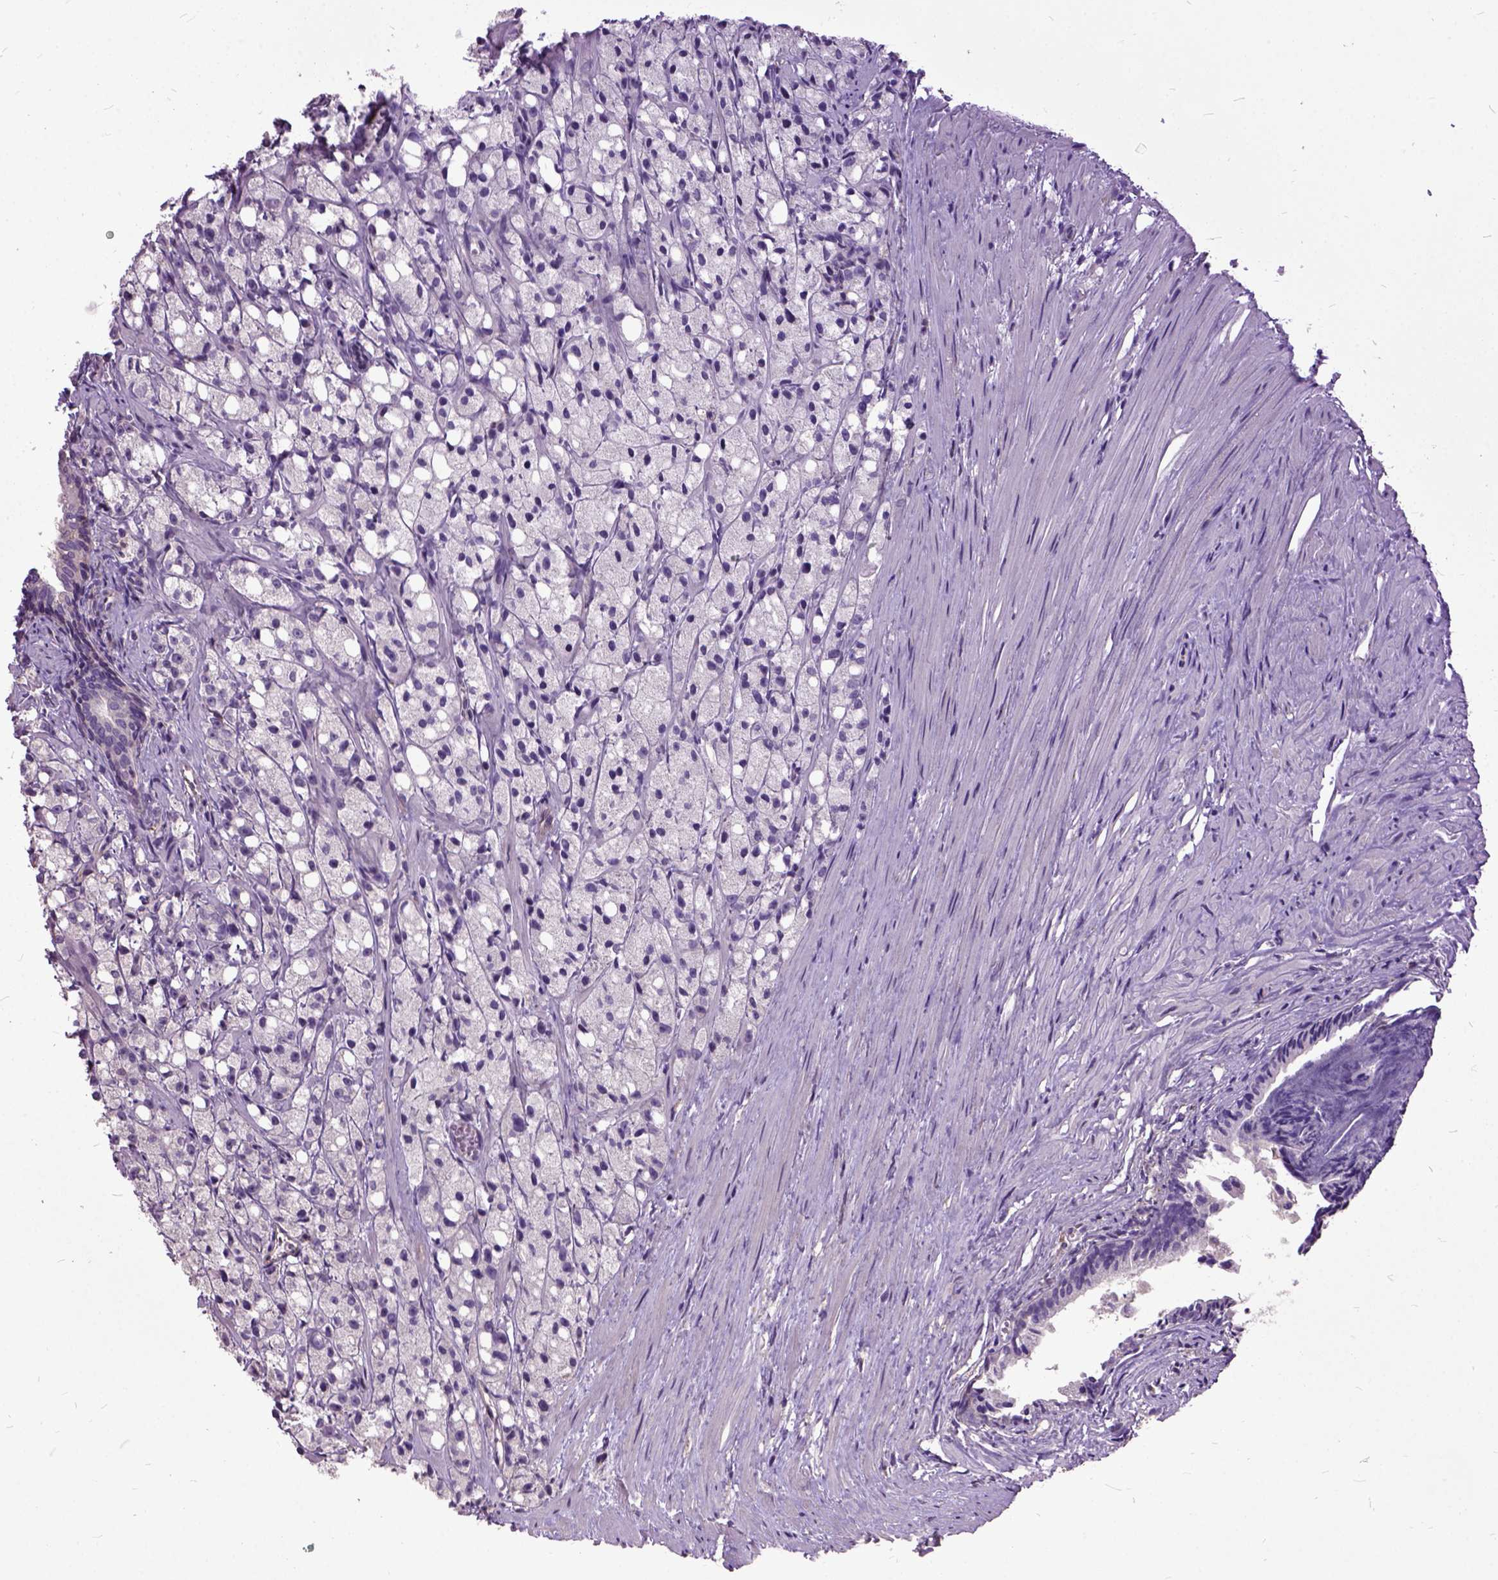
{"staining": {"intensity": "negative", "quantity": "none", "location": "none"}, "tissue": "prostate cancer", "cell_type": "Tumor cells", "image_type": "cancer", "snomed": [{"axis": "morphology", "description": "Adenocarcinoma, High grade"}, {"axis": "topography", "description": "Prostate"}], "caption": "The image exhibits no staining of tumor cells in prostate adenocarcinoma (high-grade).", "gene": "AREG", "patient": {"sex": "male", "age": 75}}